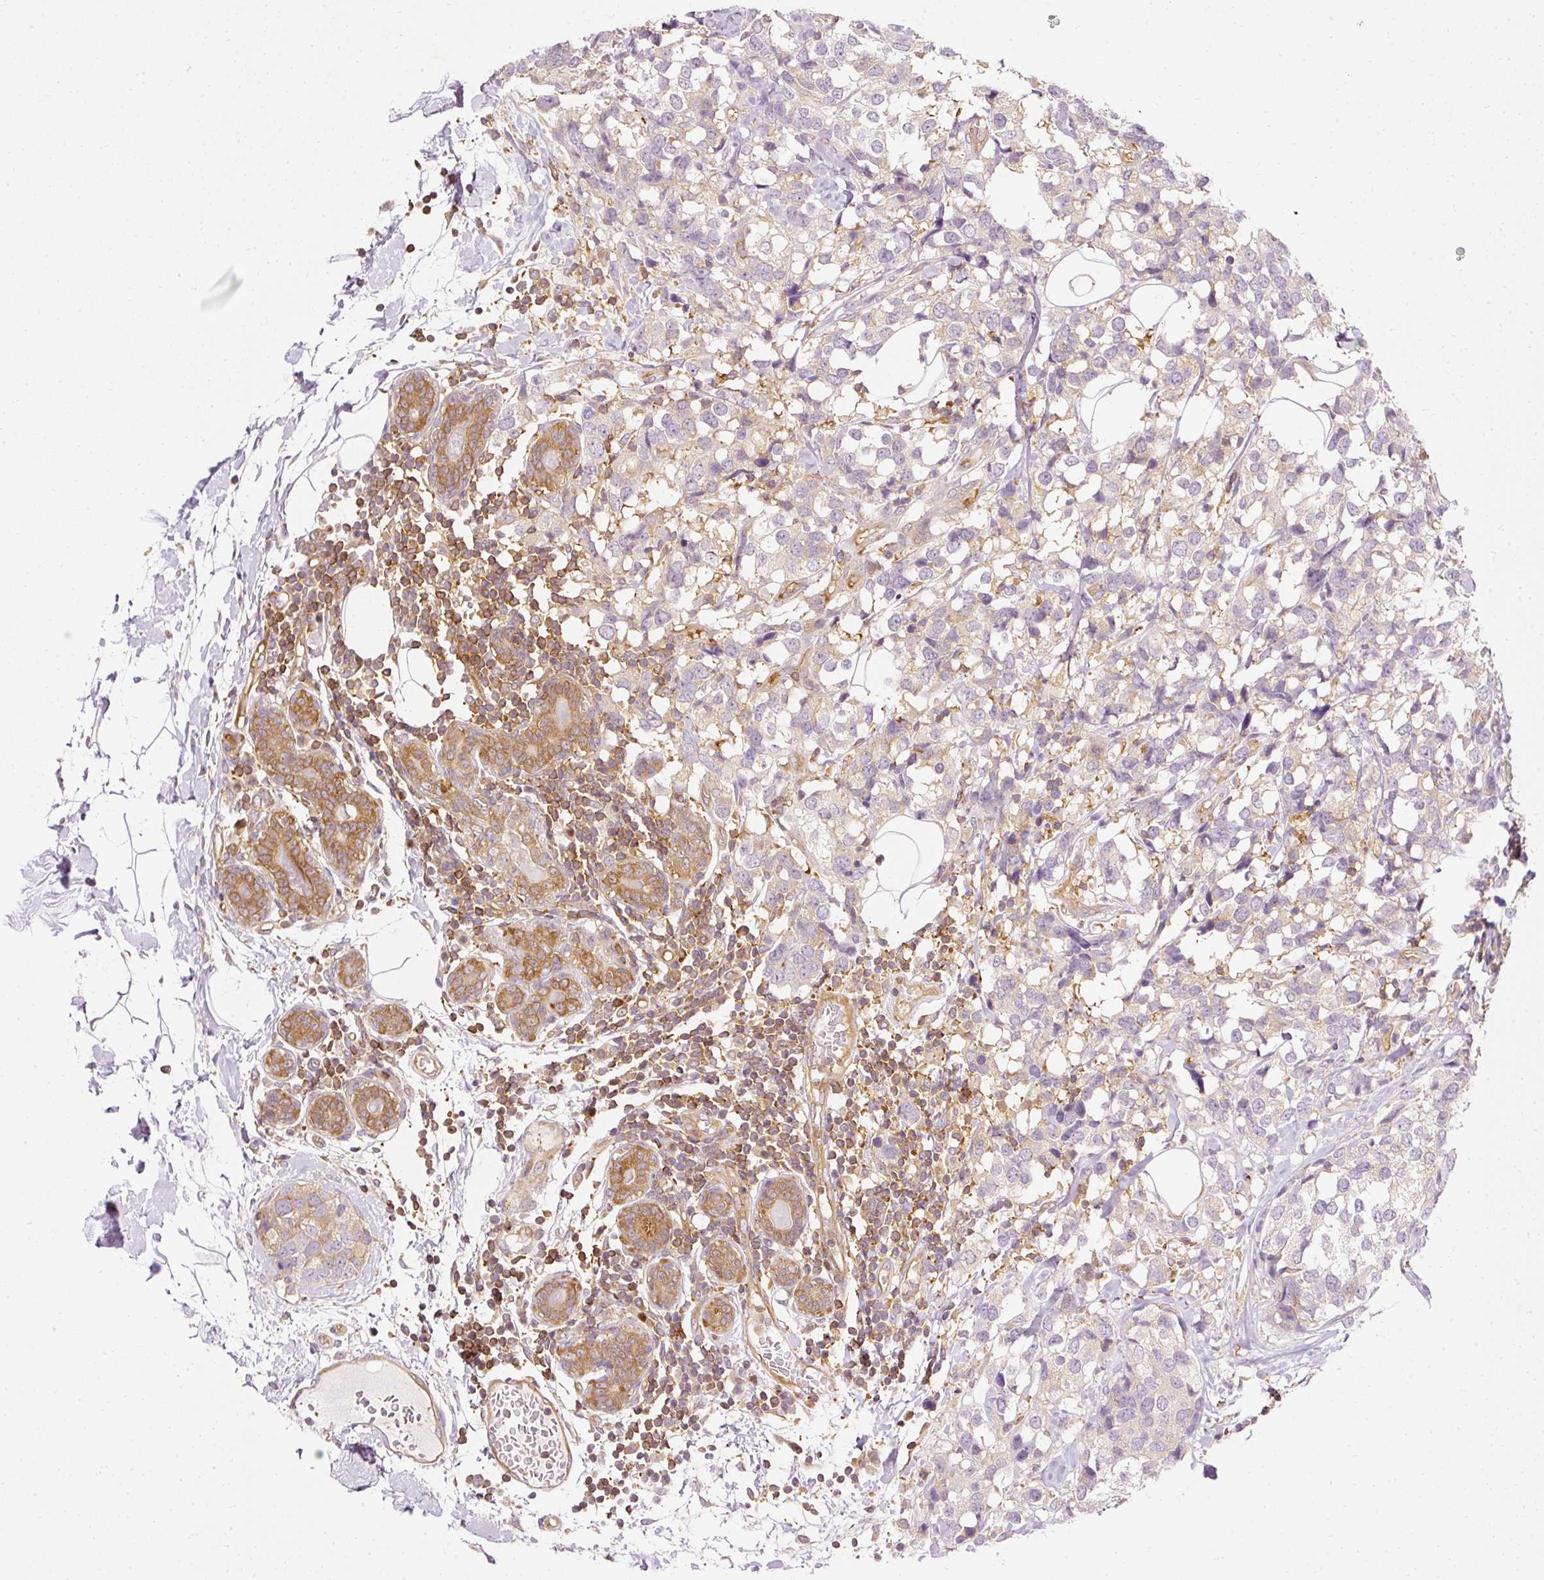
{"staining": {"intensity": "negative", "quantity": "none", "location": "none"}, "tissue": "breast cancer", "cell_type": "Tumor cells", "image_type": "cancer", "snomed": [{"axis": "morphology", "description": "Lobular carcinoma"}, {"axis": "topography", "description": "Breast"}], "caption": "IHC micrograph of neoplastic tissue: breast lobular carcinoma stained with DAB exhibits no significant protein expression in tumor cells.", "gene": "ARMH3", "patient": {"sex": "female", "age": 59}}